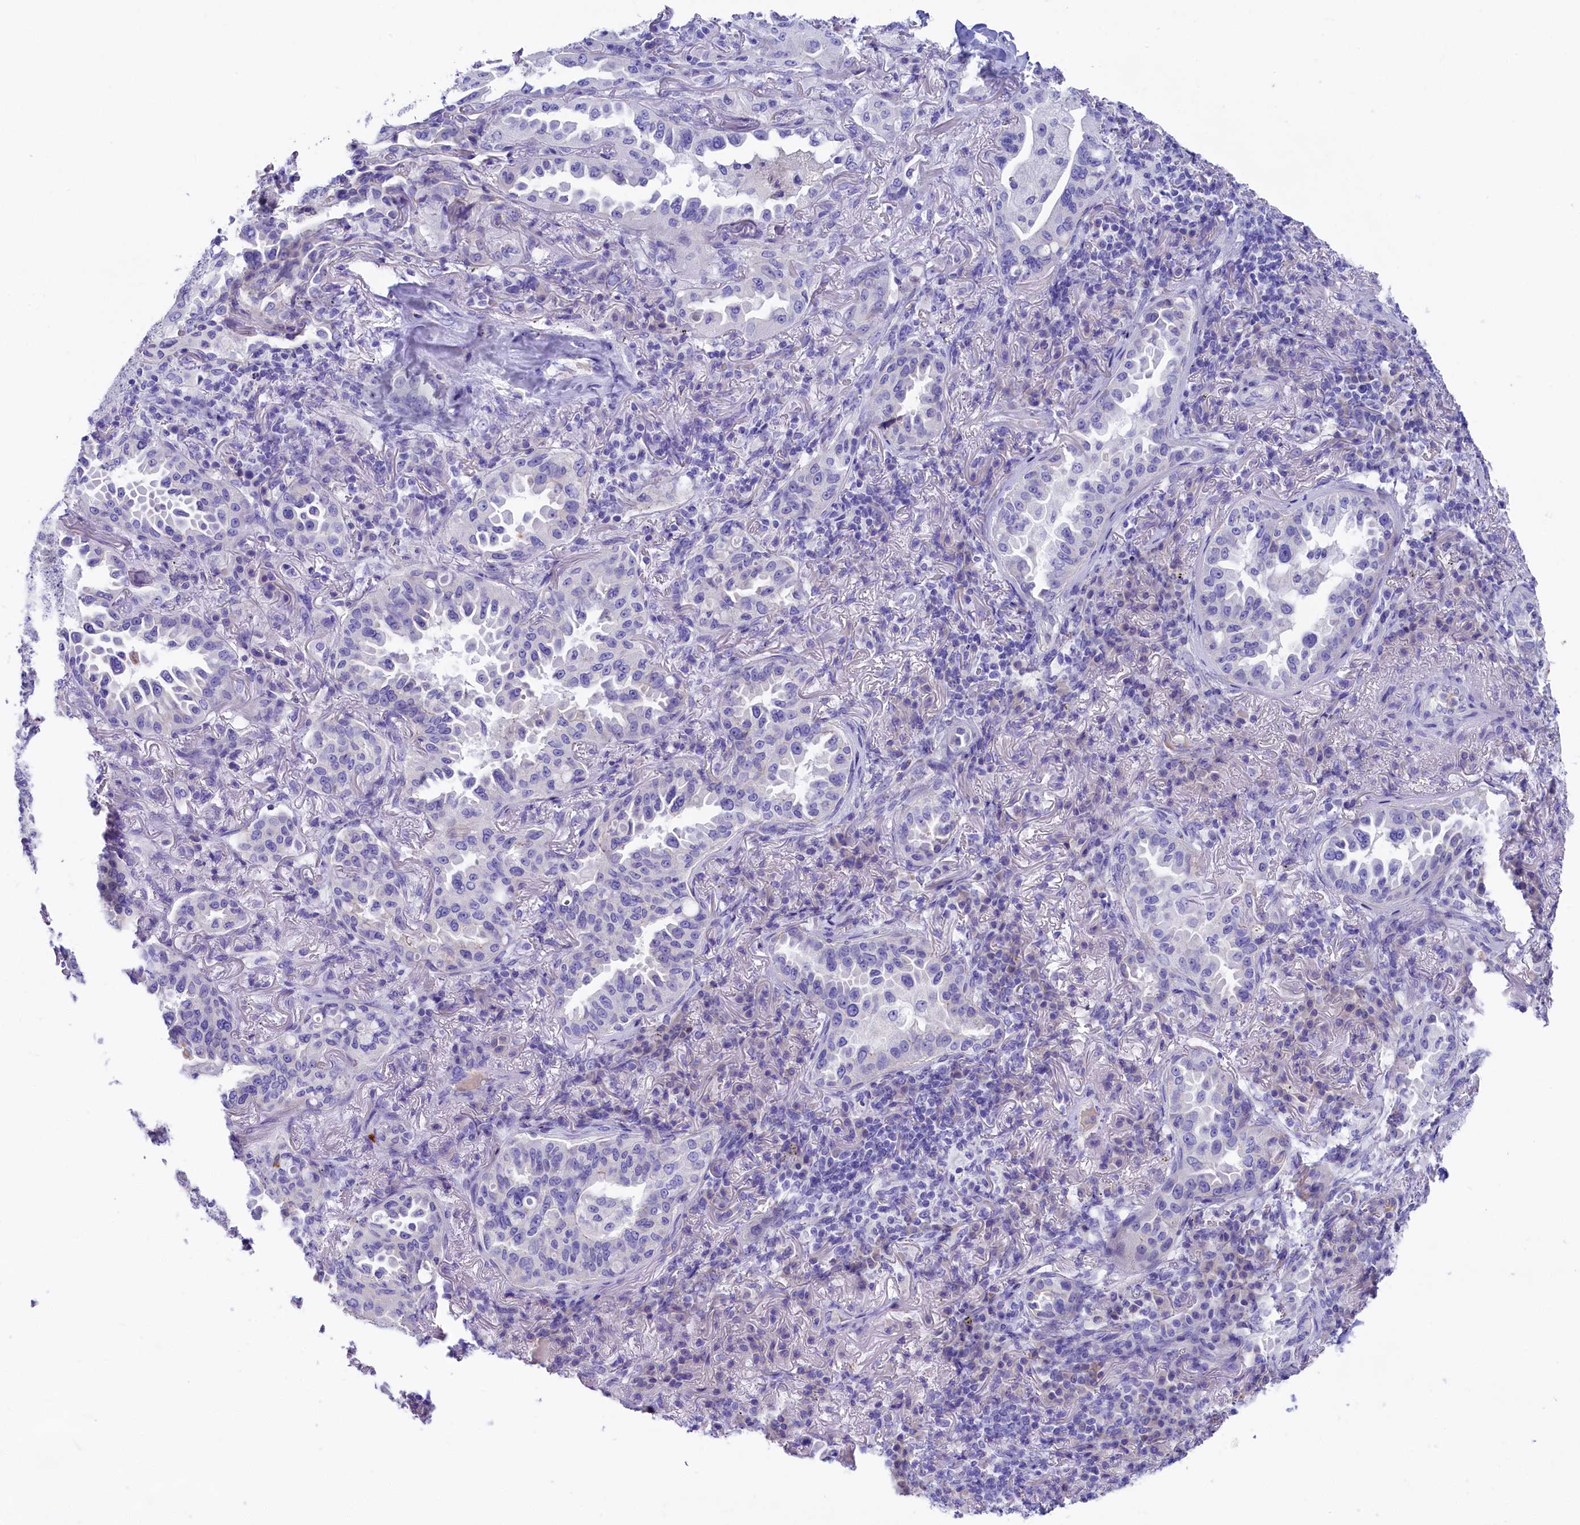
{"staining": {"intensity": "negative", "quantity": "none", "location": "none"}, "tissue": "lung cancer", "cell_type": "Tumor cells", "image_type": "cancer", "snomed": [{"axis": "morphology", "description": "Adenocarcinoma, NOS"}, {"axis": "topography", "description": "Lung"}], "caption": "Immunohistochemistry of lung adenocarcinoma demonstrates no staining in tumor cells. (IHC, brightfield microscopy, high magnification).", "gene": "SULT2A1", "patient": {"sex": "female", "age": 69}}